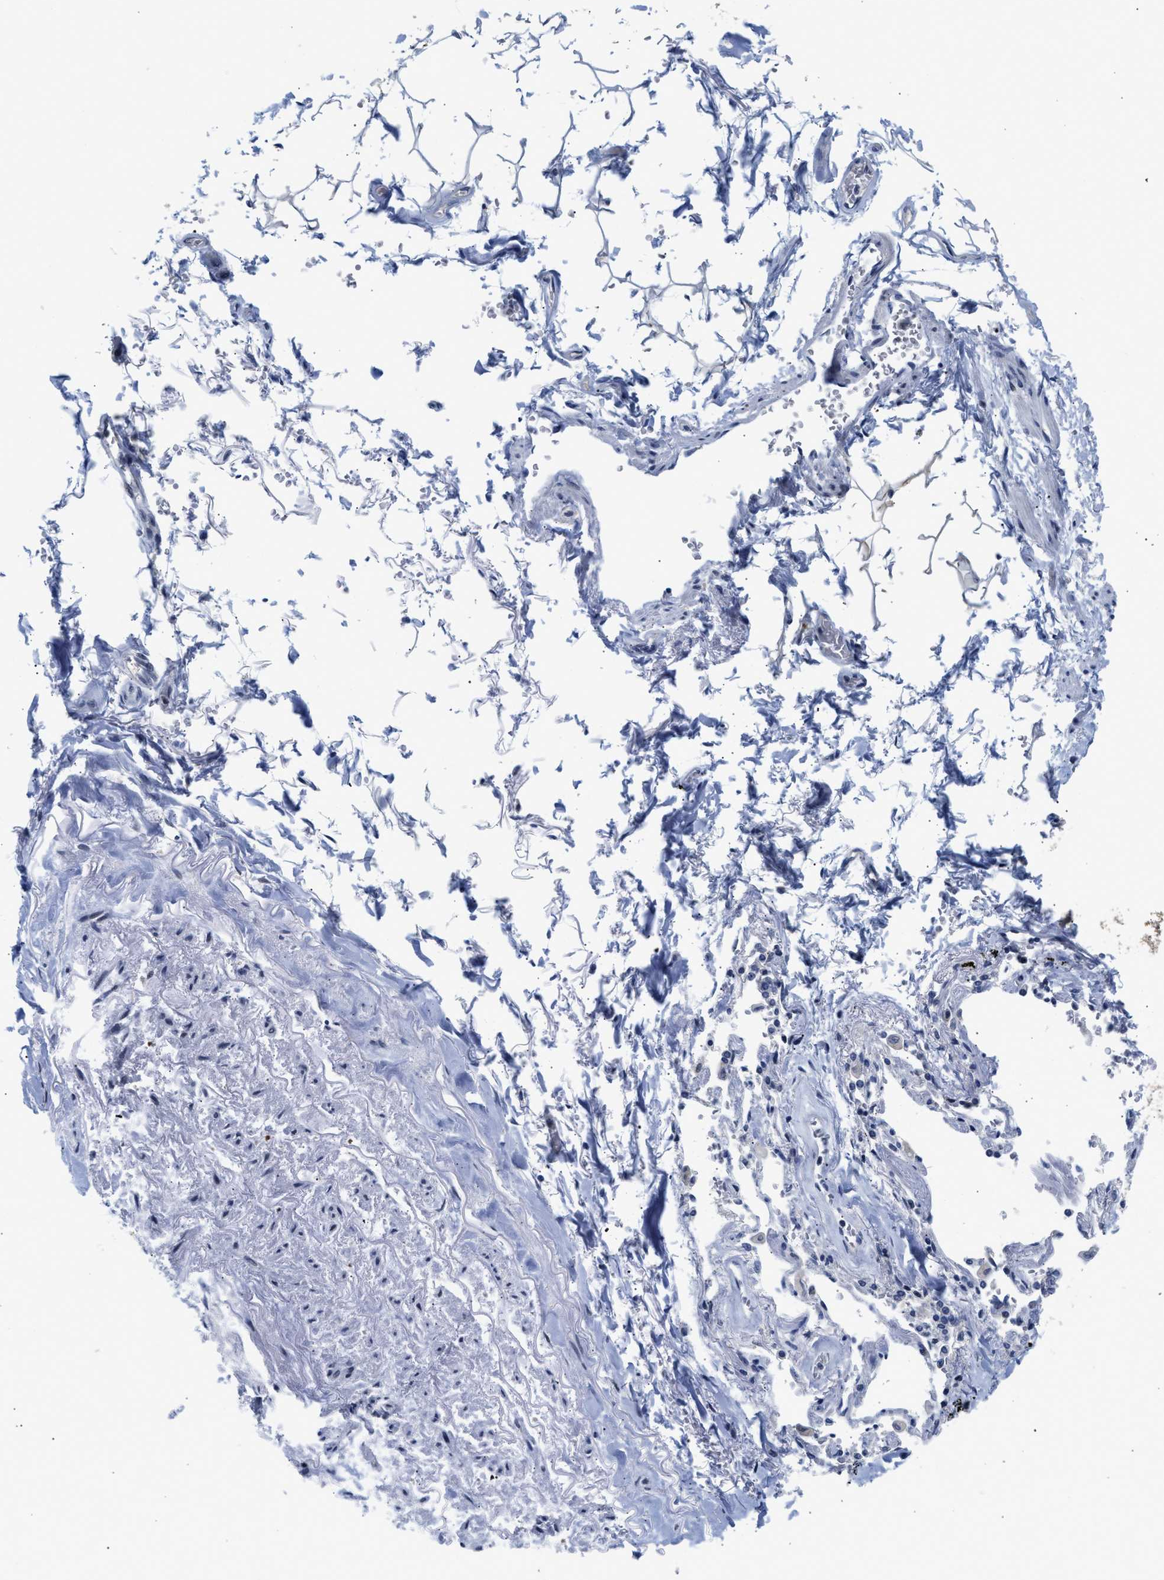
{"staining": {"intensity": "negative", "quantity": "none", "location": "none"}, "tissue": "adipose tissue", "cell_type": "Adipocytes", "image_type": "normal", "snomed": [{"axis": "morphology", "description": "Normal tissue, NOS"}, {"axis": "topography", "description": "Cartilage tissue"}, {"axis": "topography", "description": "Lung"}], "caption": "The micrograph demonstrates no significant positivity in adipocytes of adipose tissue. Nuclei are stained in blue.", "gene": "PPM1L", "patient": {"sex": "female", "age": 77}}